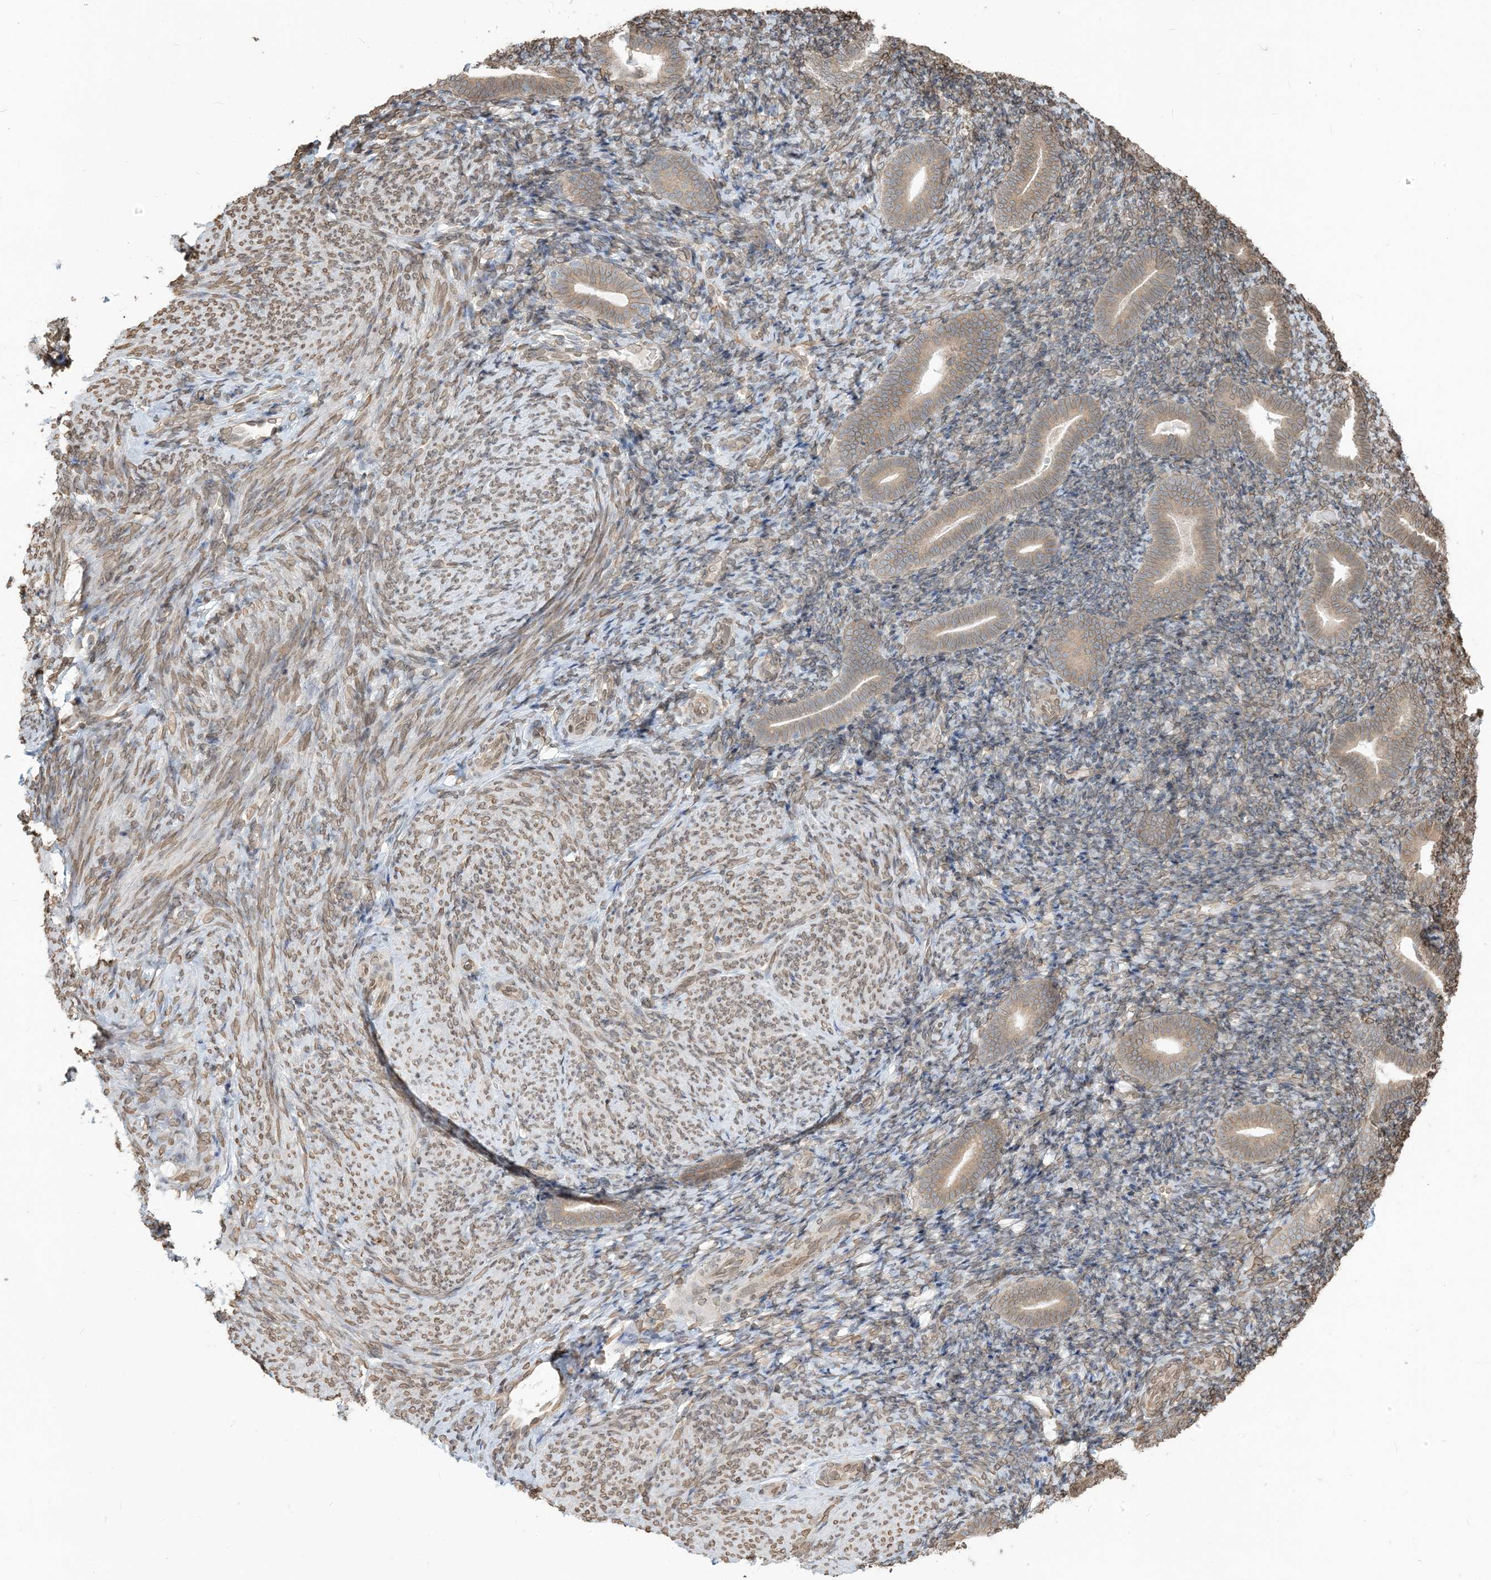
{"staining": {"intensity": "weak", "quantity": "25%-75%", "location": "nuclear"}, "tissue": "endometrium", "cell_type": "Cells in endometrial stroma", "image_type": "normal", "snomed": [{"axis": "morphology", "description": "Normal tissue, NOS"}, {"axis": "topography", "description": "Endometrium"}], "caption": "Immunohistochemistry (DAB) staining of unremarkable endometrium displays weak nuclear protein staining in about 25%-75% of cells in endometrial stroma. The protein is shown in brown color, while the nuclei are stained blue.", "gene": "WWP1", "patient": {"sex": "female", "age": 51}}